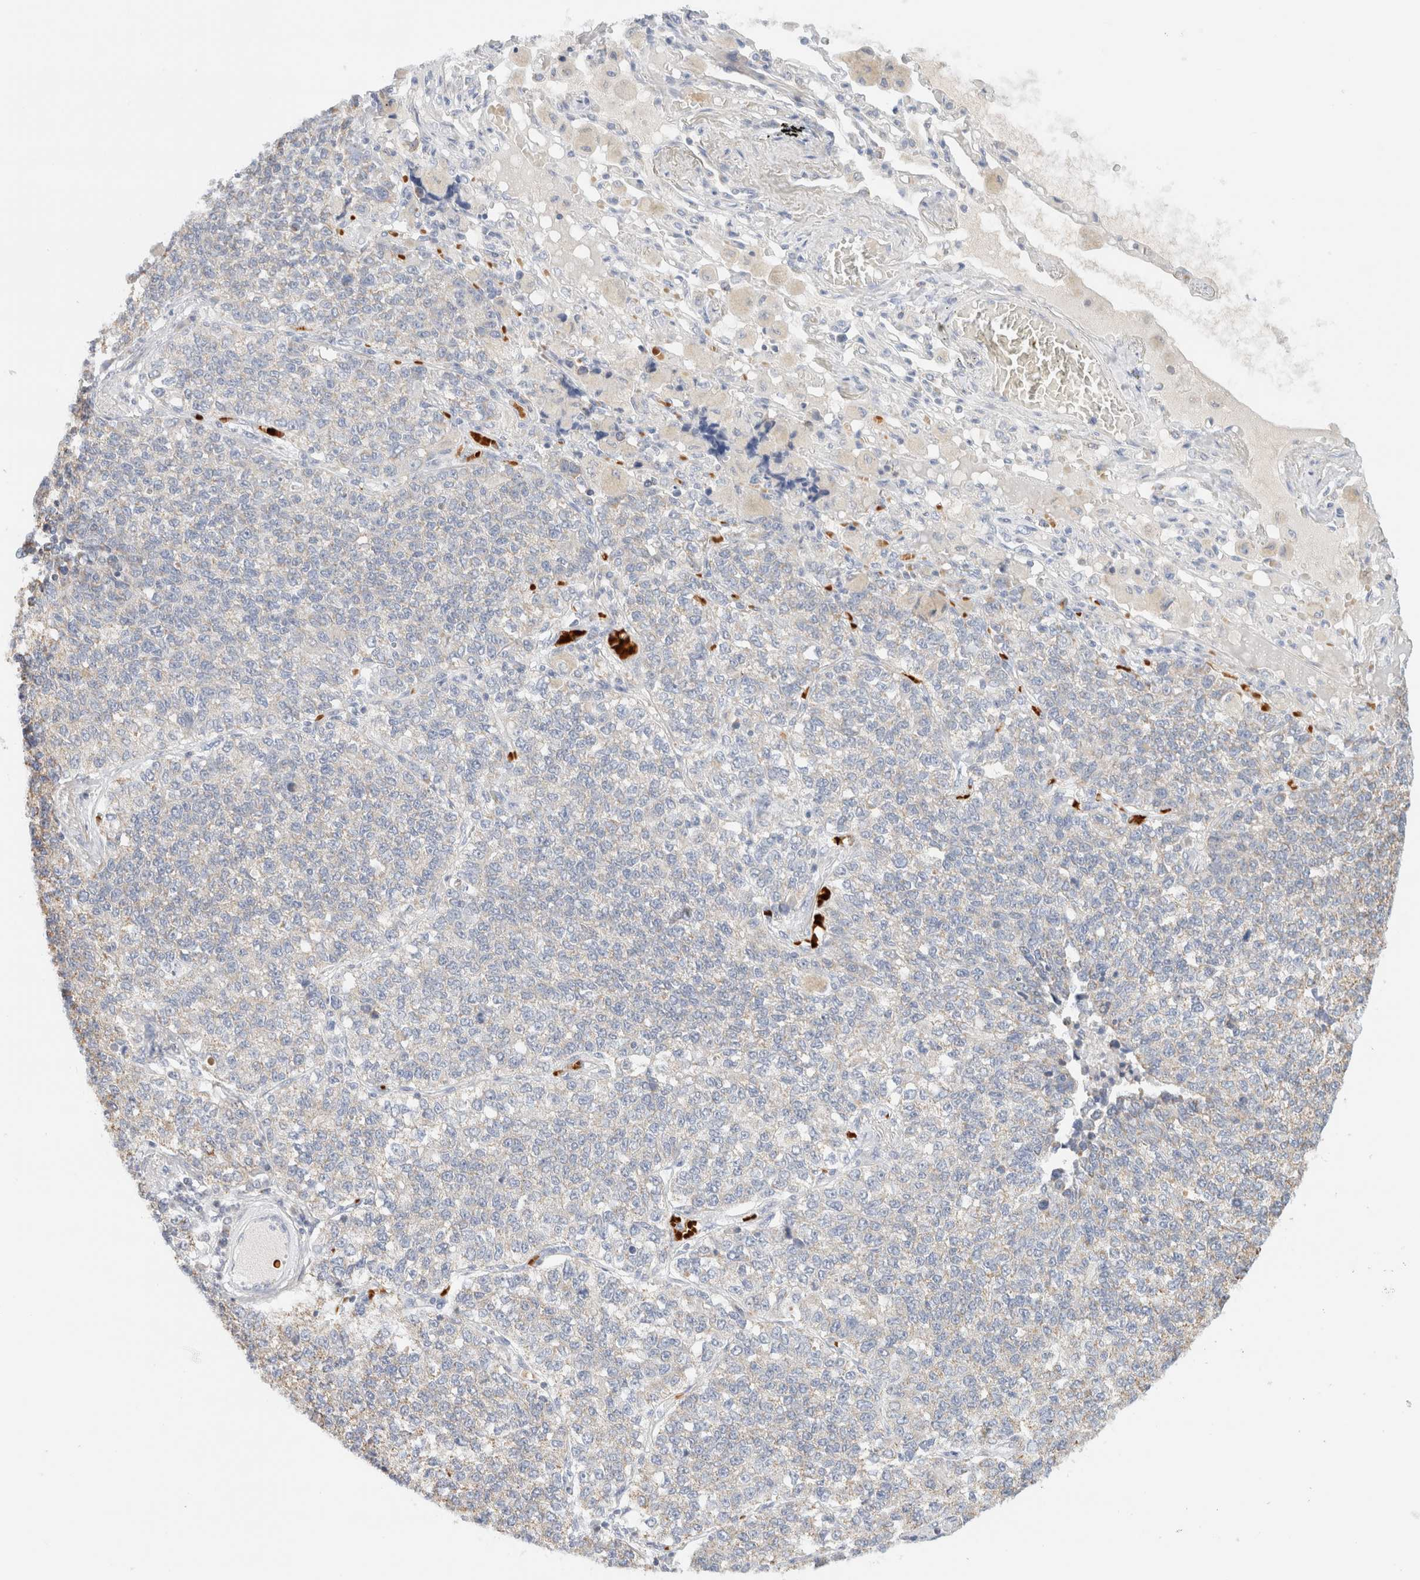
{"staining": {"intensity": "negative", "quantity": "none", "location": "none"}, "tissue": "lung cancer", "cell_type": "Tumor cells", "image_type": "cancer", "snomed": [{"axis": "morphology", "description": "Adenocarcinoma, NOS"}, {"axis": "topography", "description": "Lung"}], "caption": "A histopathology image of human lung cancer is negative for staining in tumor cells. (DAB (3,3'-diaminobenzidine) immunohistochemistry (IHC) with hematoxylin counter stain).", "gene": "HDHD3", "patient": {"sex": "male", "age": 49}}